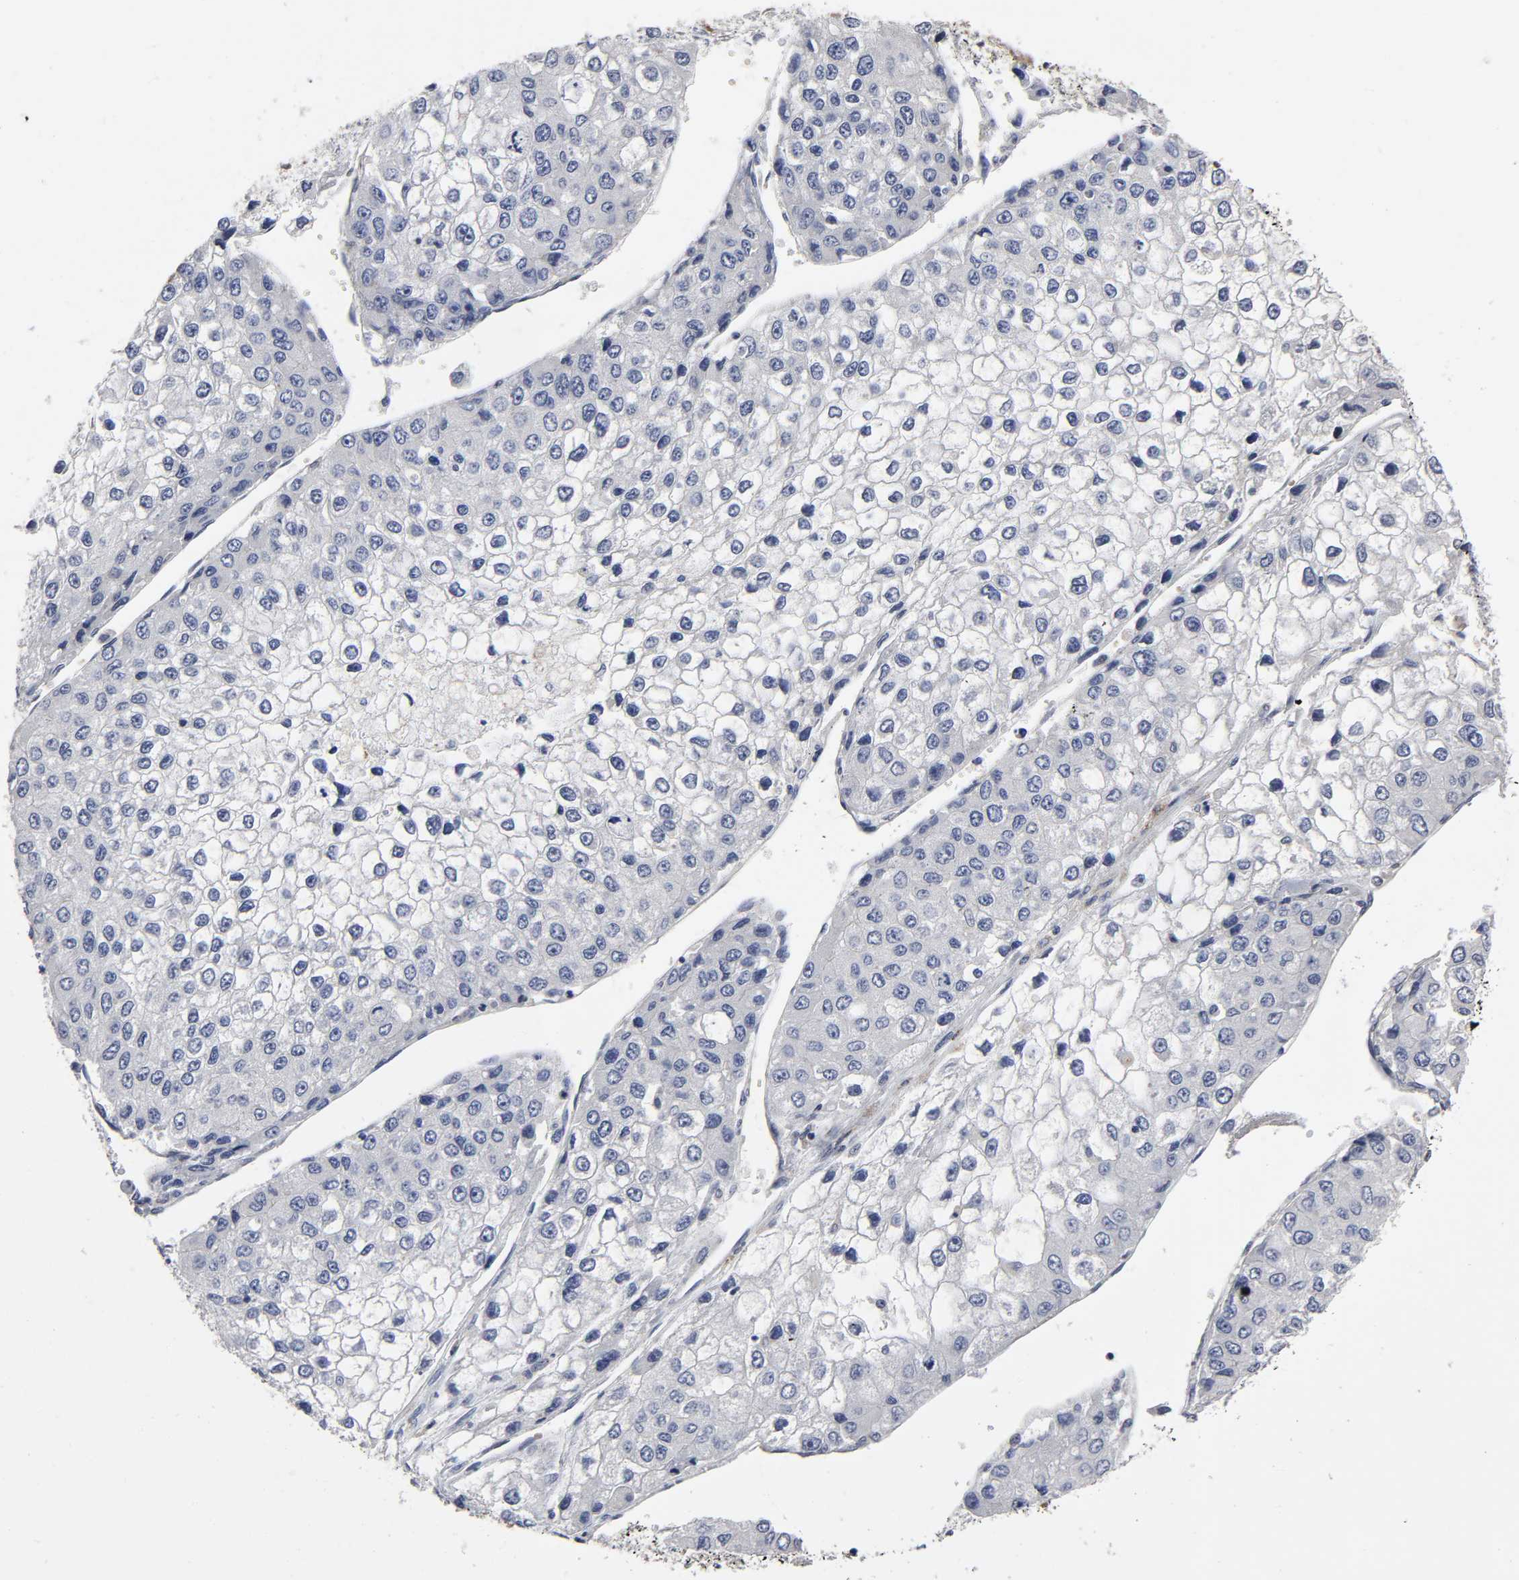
{"staining": {"intensity": "negative", "quantity": "none", "location": "none"}, "tissue": "liver cancer", "cell_type": "Tumor cells", "image_type": "cancer", "snomed": [{"axis": "morphology", "description": "Carcinoma, Hepatocellular, NOS"}, {"axis": "topography", "description": "Liver"}], "caption": "Immunohistochemistry photomicrograph of neoplastic tissue: human hepatocellular carcinoma (liver) stained with DAB (3,3'-diaminobenzidine) reveals no significant protein expression in tumor cells.", "gene": "CASP9", "patient": {"sex": "female", "age": 66}}